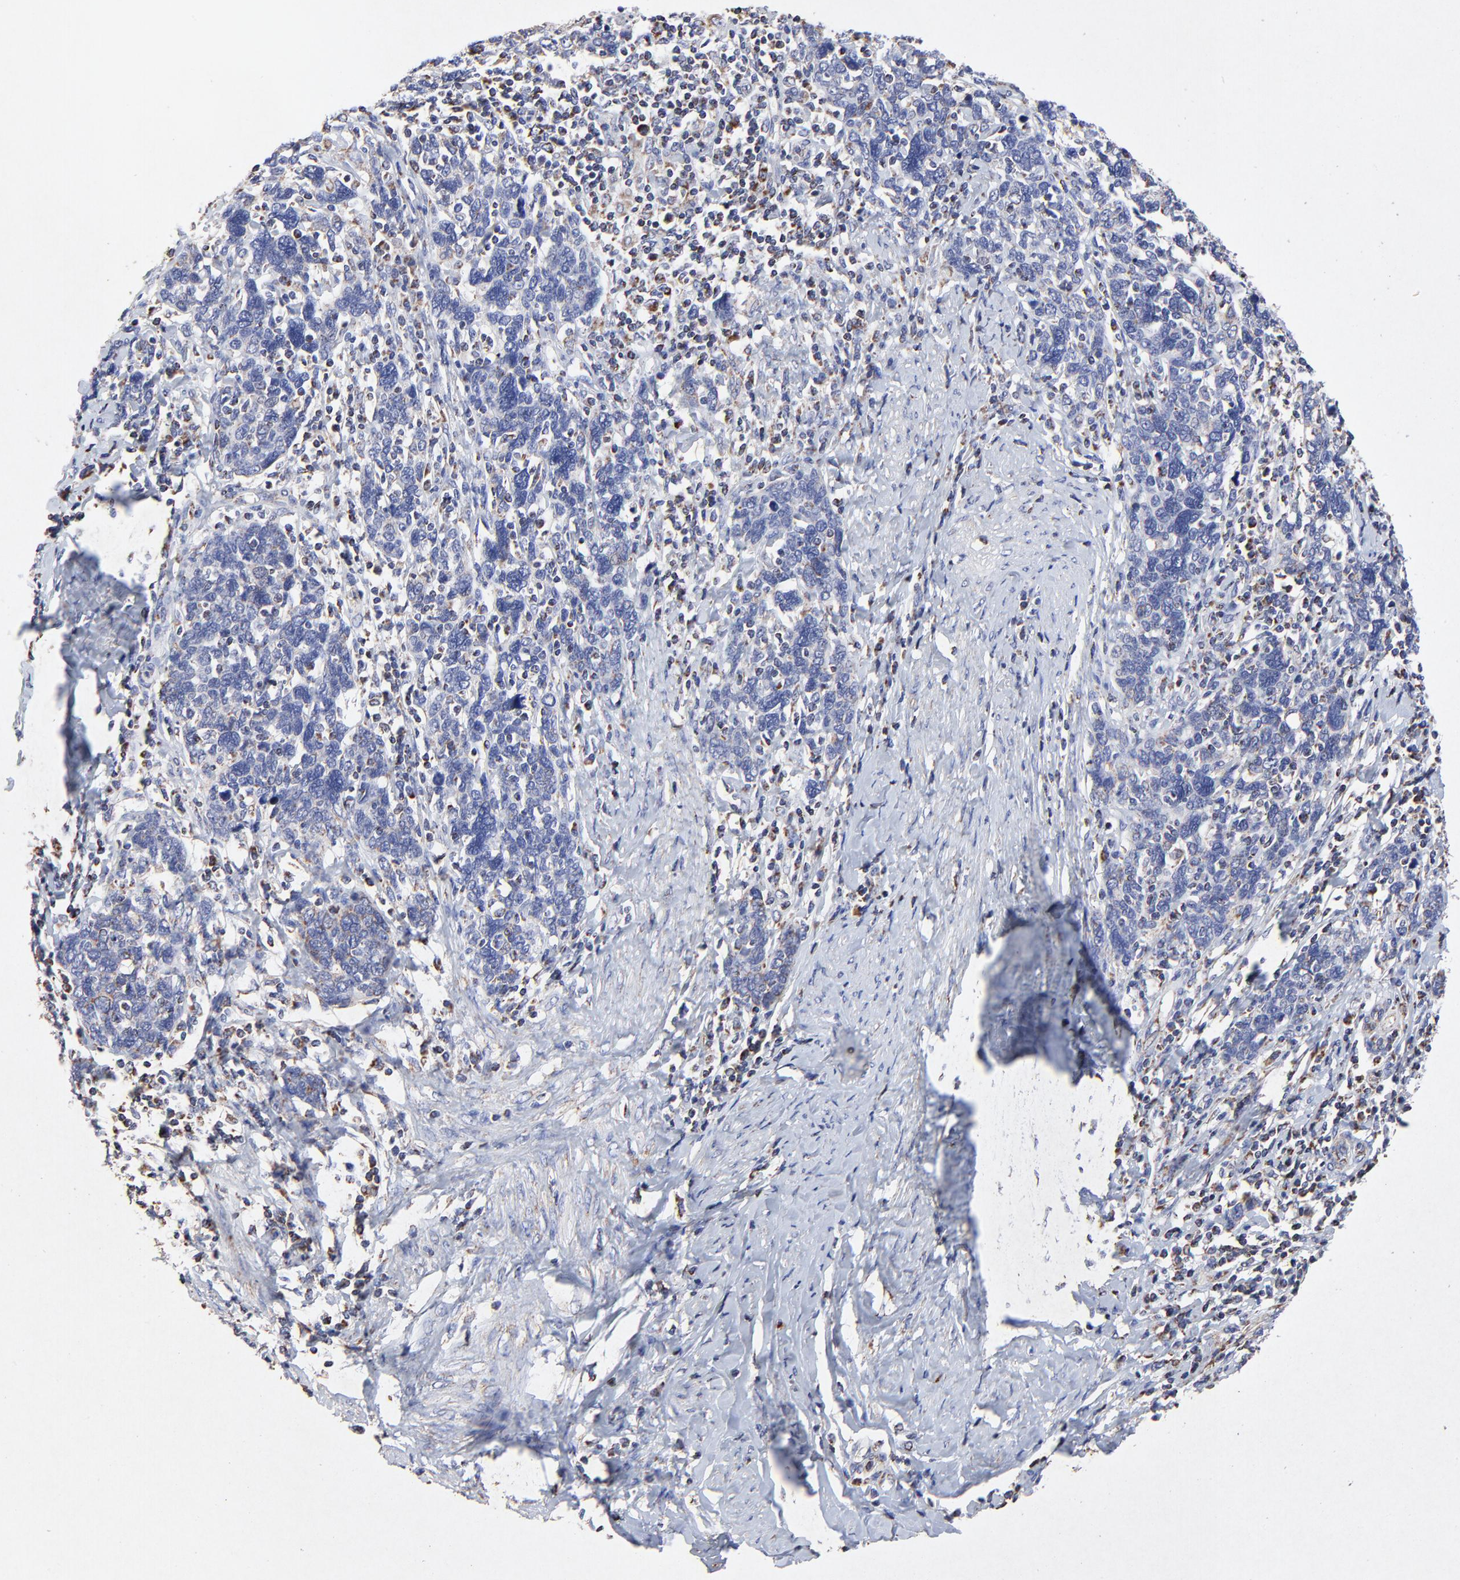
{"staining": {"intensity": "weak", "quantity": ">75%", "location": "cytoplasmic/membranous"}, "tissue": "cervical cancer", "cell_type": "Tumor cells", "image_type": "cancer", "snomed": [{"axis": "morphology", "description": "Squamous cell carcinoma, NOS"}, {"axis": "topography", "description": "Cervix"}], "caption": "Cervical squamous cell carcinoma was stained to show a protein in brown. There is low levels of weak cytoplasmic/membranous staining in about >75% of tumor cells.", "gene": "SSBP1", "patient": {"sex": "female", "age": 41}}